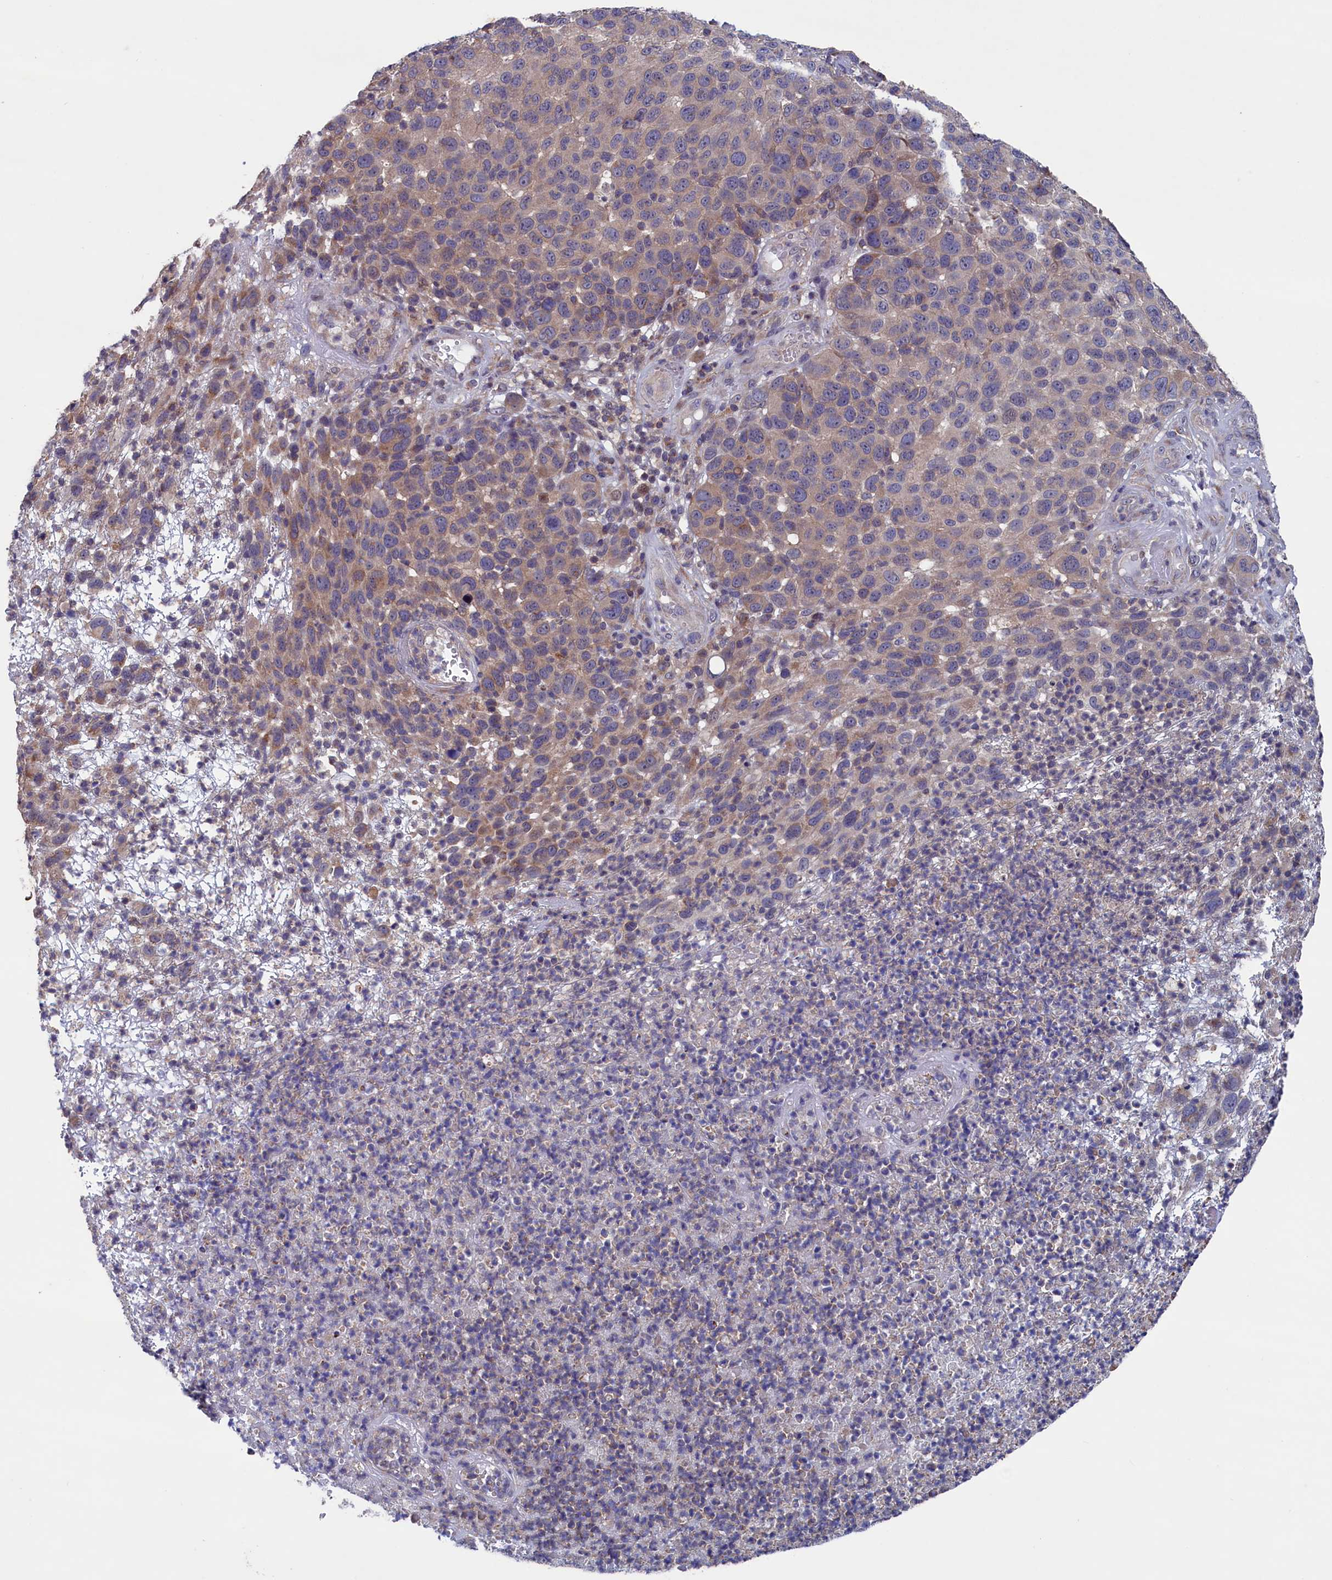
{"staining": {"intensity": "weak", "quantity": "25%-75%", "location": "cytoplasmic/membranous"}, "tissue": "melanoma", "cell_type": "Tumor cells", "image_type": "cancer", "snomed": [{"axis": "morphology", "description": "Malignant melanoma, NOS"}, {"axis": "topography", "description": "Skin"}], "caption": "Weak cytoplasmic/membranous protein staining is identified in about 25%-75% of tumor cells in malignant melanoma.", "gene": "SPATA13", "patient": {"sex": "male", "age": 49}}